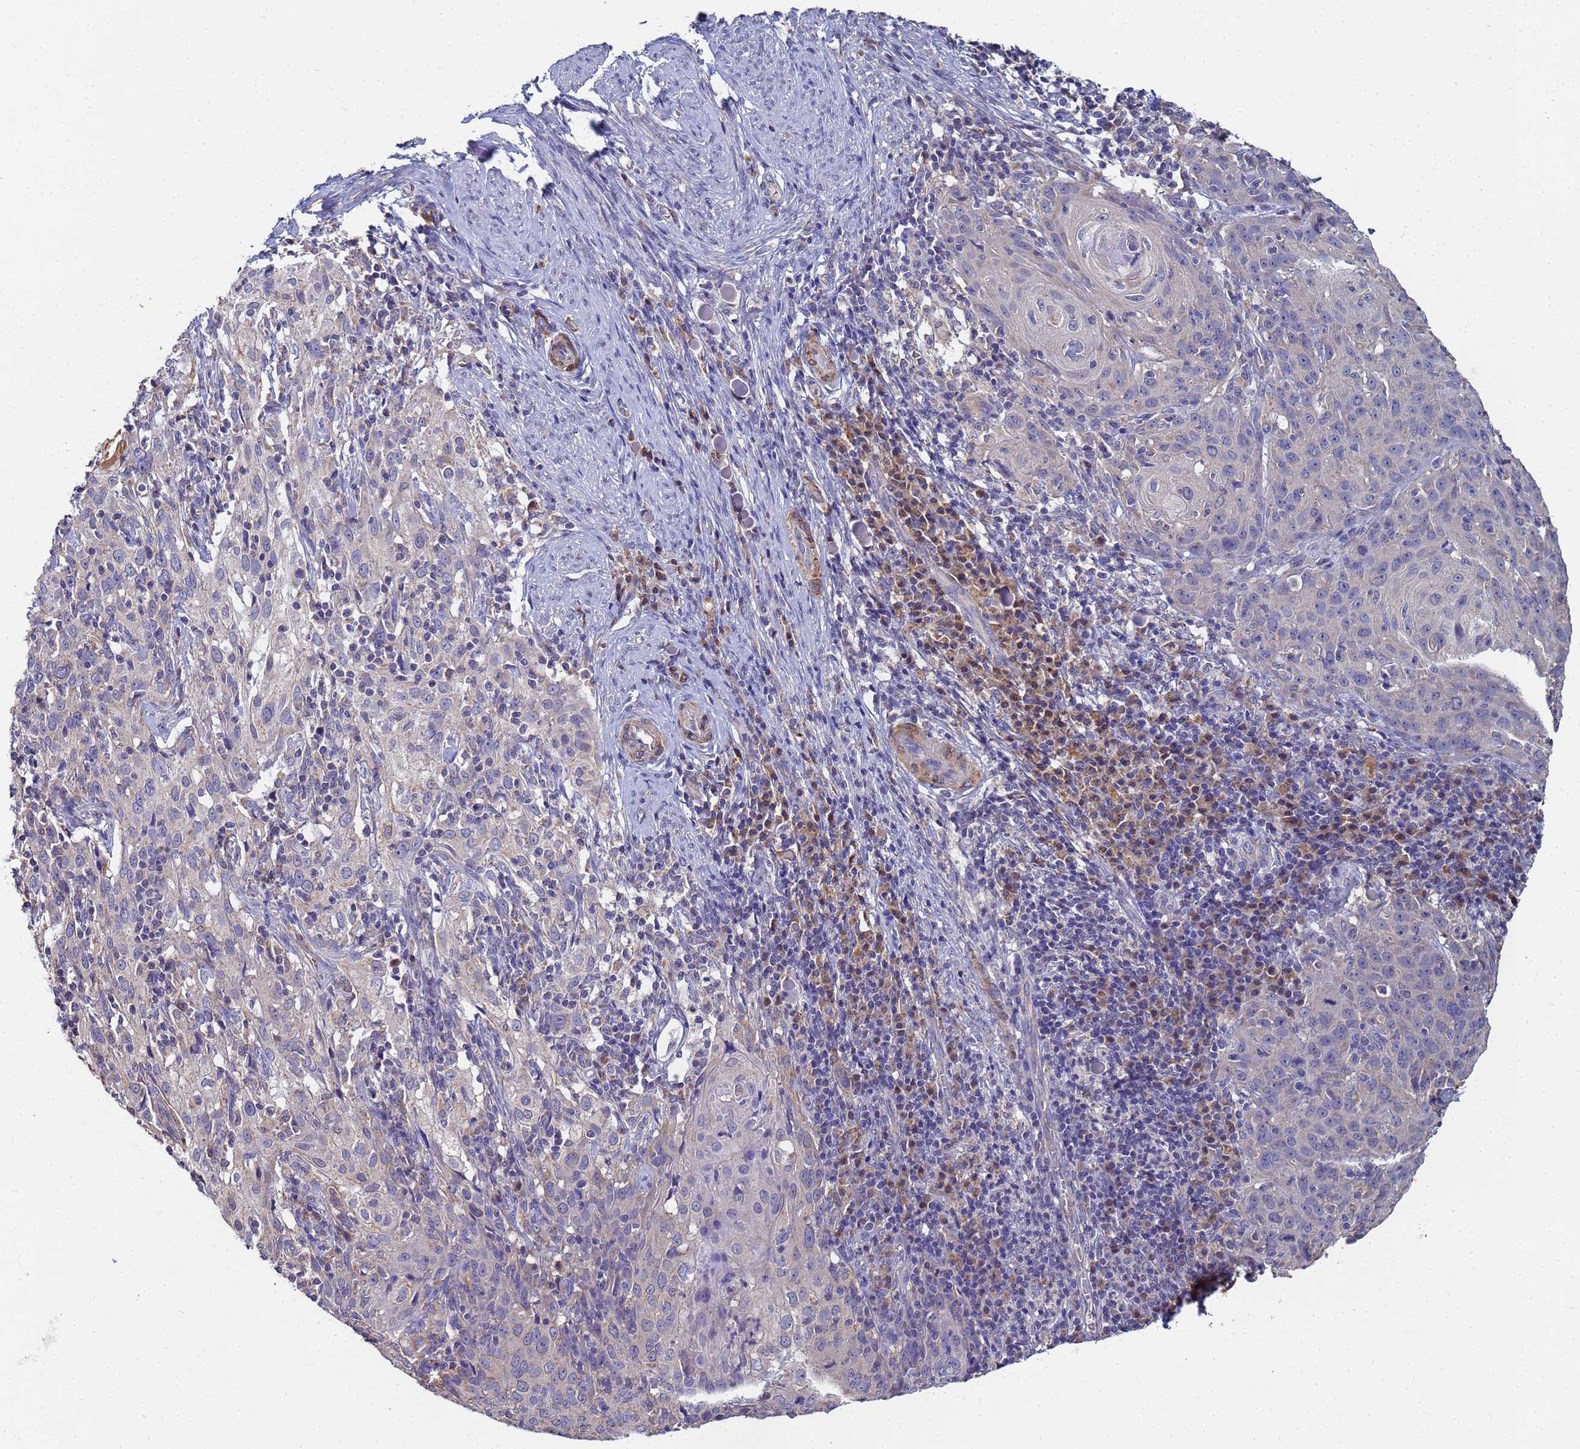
{"staining": {"intensity": "negative", "quantity": "none", "location": "none"}, "tissue": "cervical cancer", "cell_type": "Tumor cells", "image_type": "cancer", "snomed": [{"axis": "morphology", "description": "Squamous cell carcinoma, NOS"}, {"axis": "topography", "description": "Cervix"}], "caption": "Image shows no protein expression in tumor cells of cervical cancer (squamous cell carcinoma) tissue.", "gene": "C5orf34", "patient": {"sex": "female", "age": 50}}